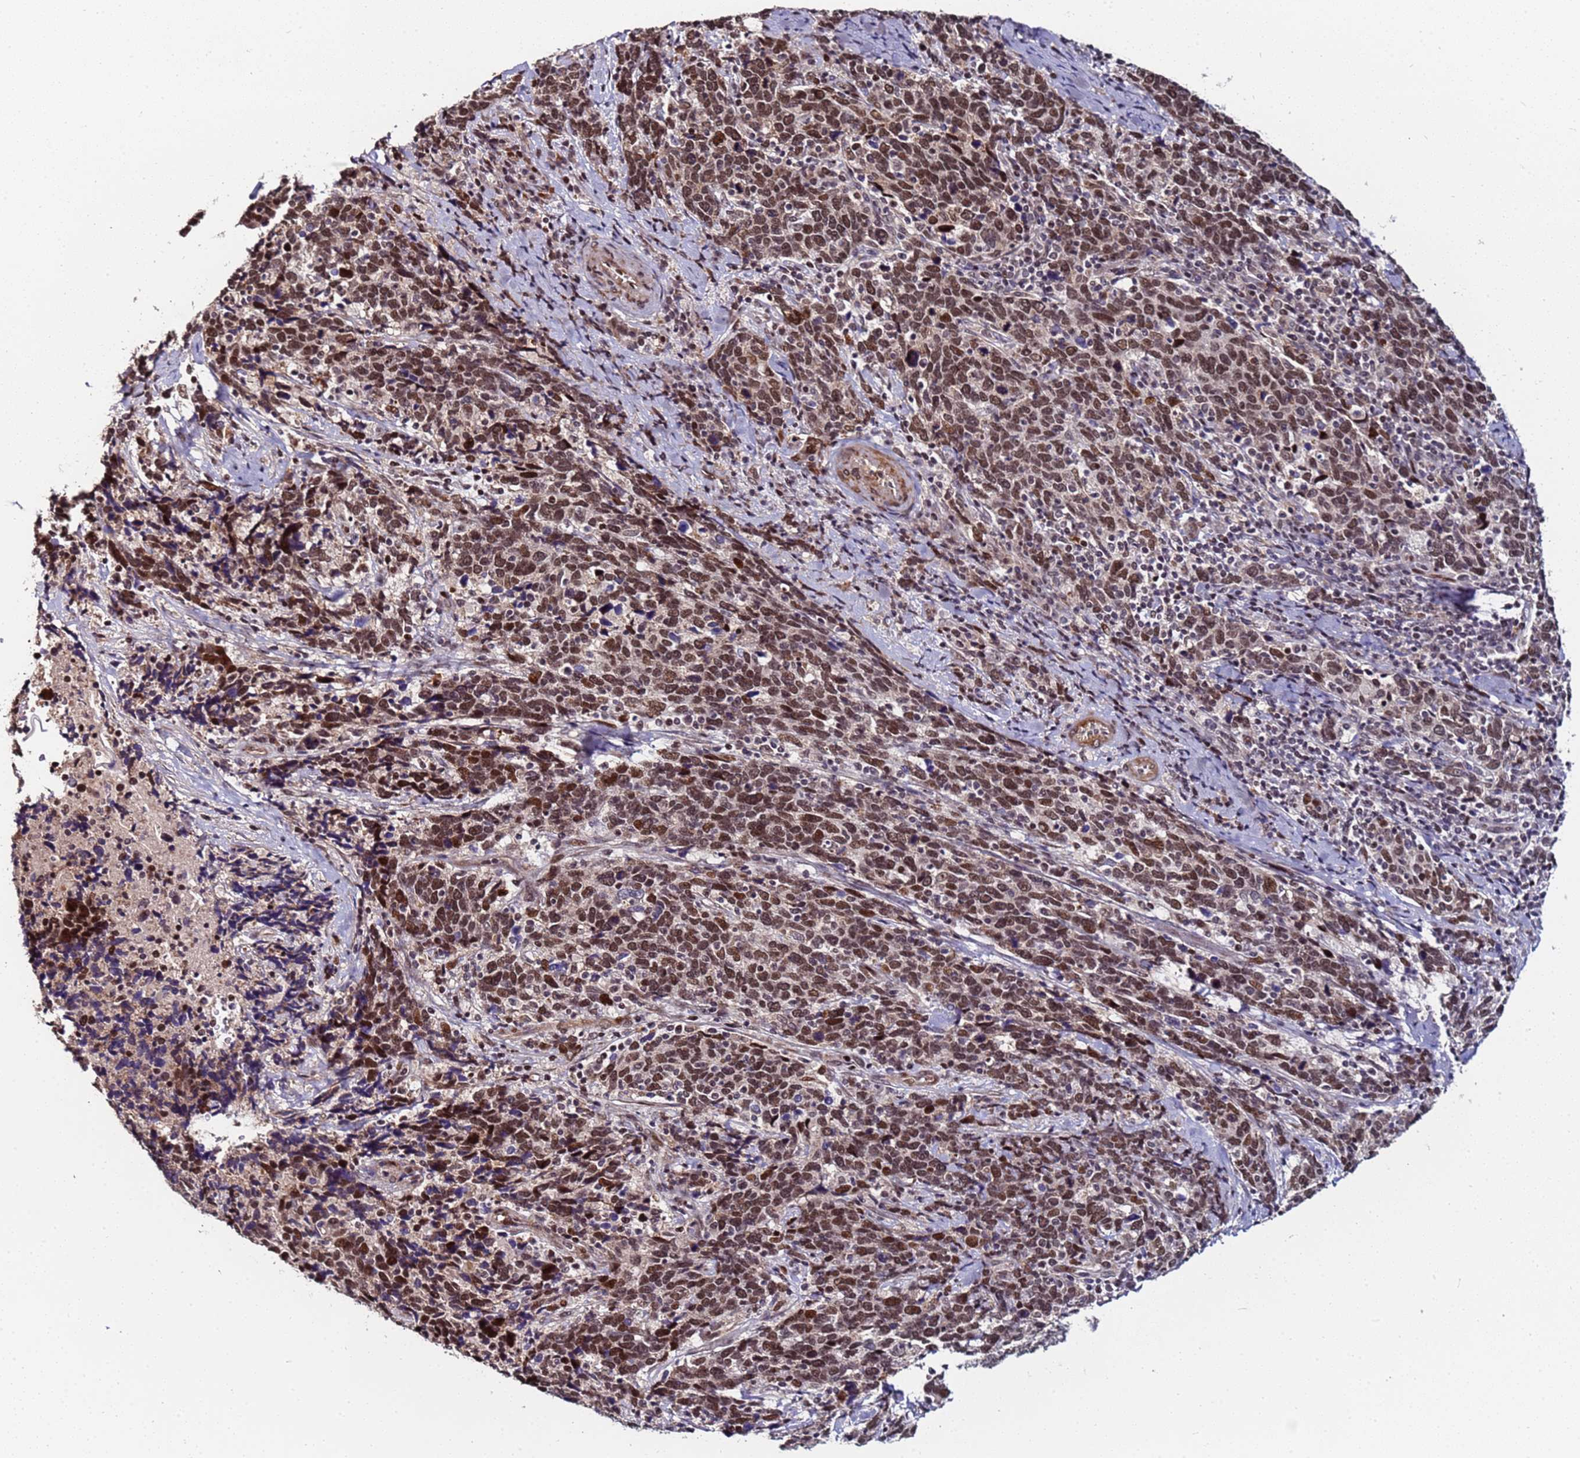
{"staining": {"intensity": "moderate", "quantity": ">75%", "location": "nuclear"}, "tissue": "cervical cancer", "cell_type": "Tumor cells", "image_type": "cancer", "snomed": [{"axis": "morphology", "description": "Squamous cell carcinoma, NOS"}, {"axis": "topography", "description": "Cervix"}], "caption": "Immunohistochemical staining of squamous cell carcinoma (cervical) displays moderate nuclear protein positivity in approximately >75% of tumor cells.", "gene": "PPM1H", "patient": {"sex": "female", "age": 41}}